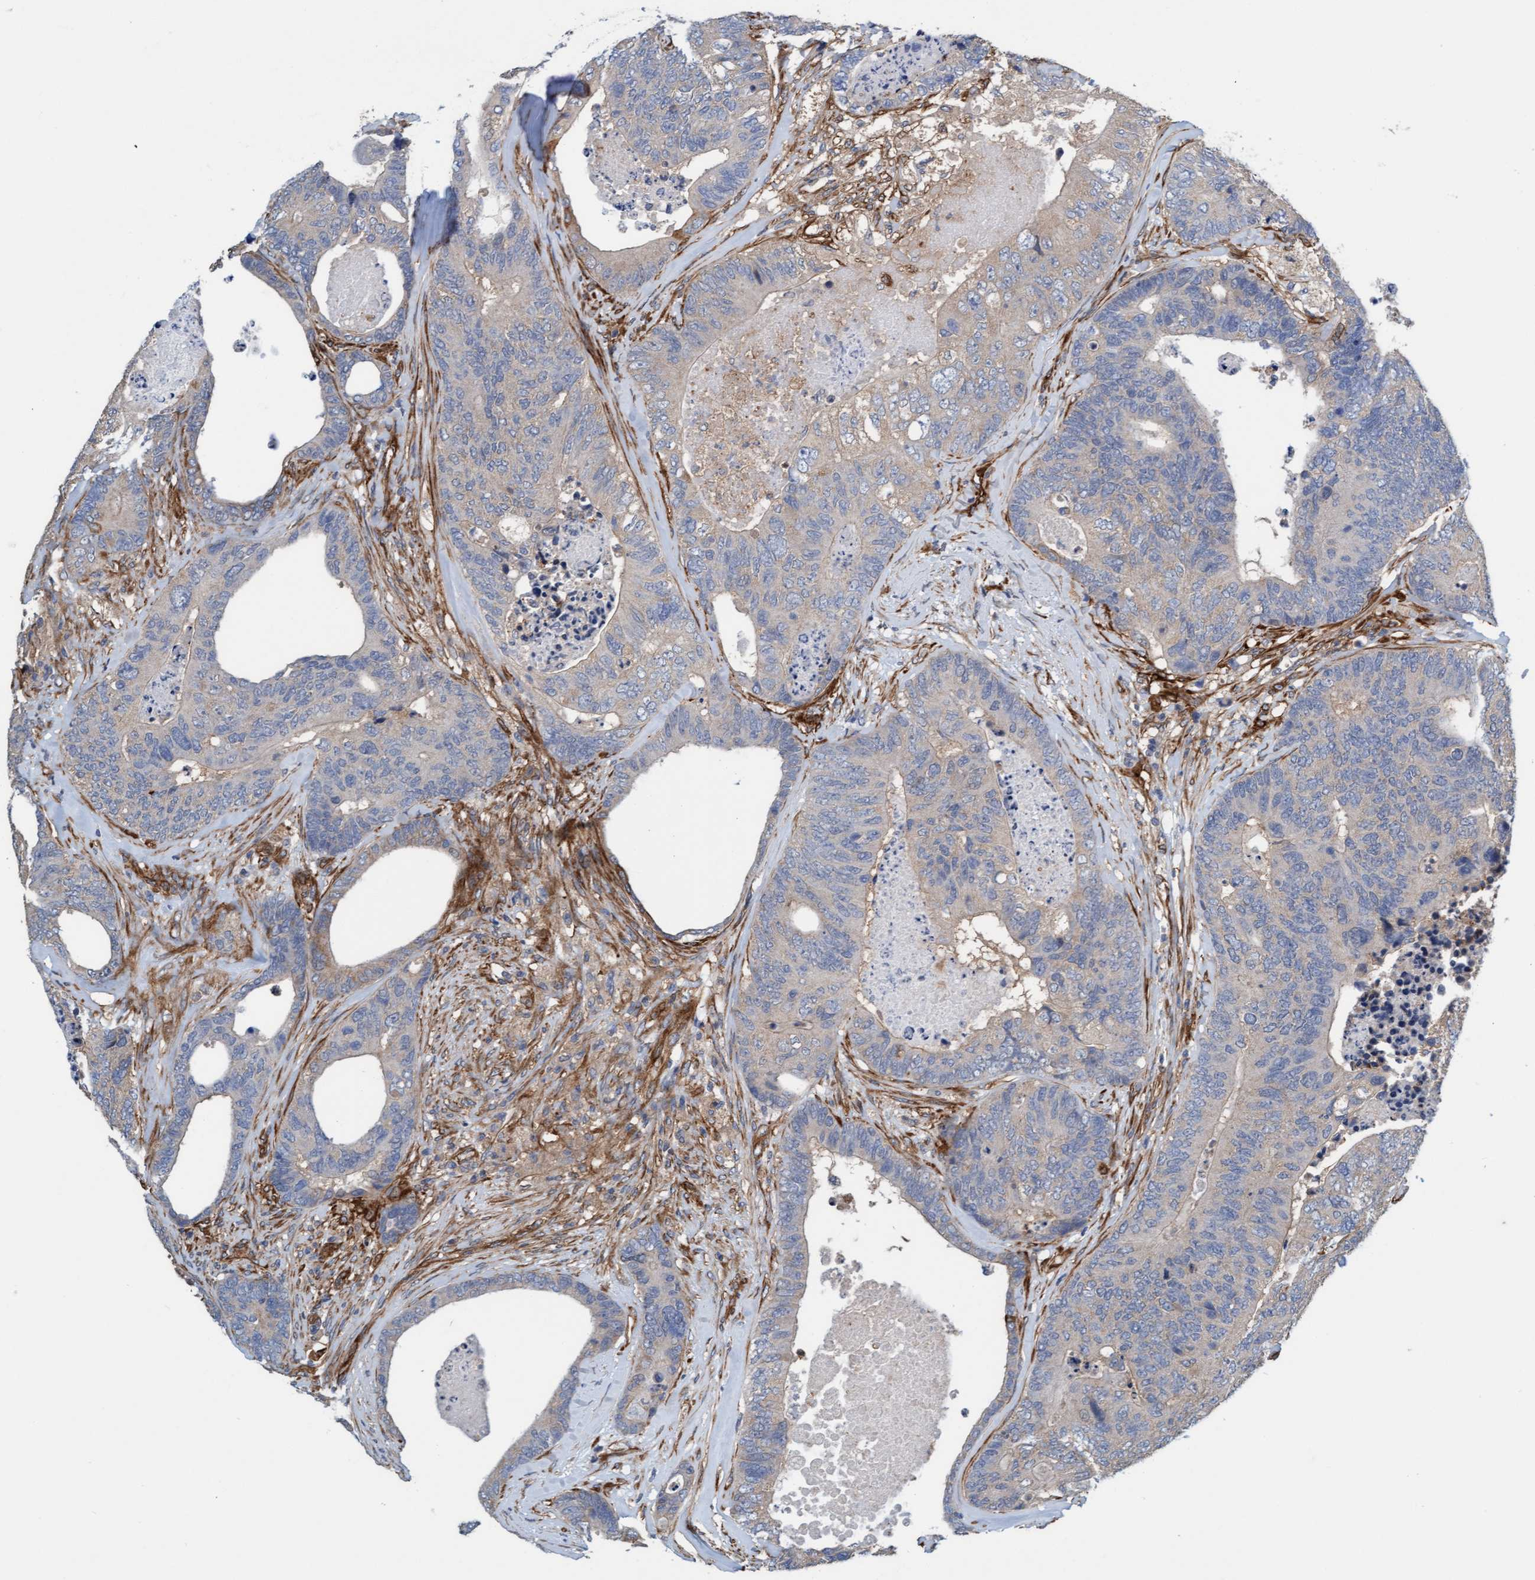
{"staining": {"intensity": "weak", "quantity": "<25%", "location": "cytoplasmic/membranous"}, "tissue": "colorectal cancer", "cell_type": "Tumor cells", "image_type": "cancer", "snomed": [{"axis": "morphology", "description": "Adenocarcinoma, NOS"}, {"axis": "topography", "description": "Colon"}], "caption": "DAB (3,3'-diaminobenzidine) immunohistochemical staining of human colorectal adenocarcinoma displays no significant staining in tumor cells.", "gene": "FMNL3", "patient": {"sex": "female", "age": 67}}